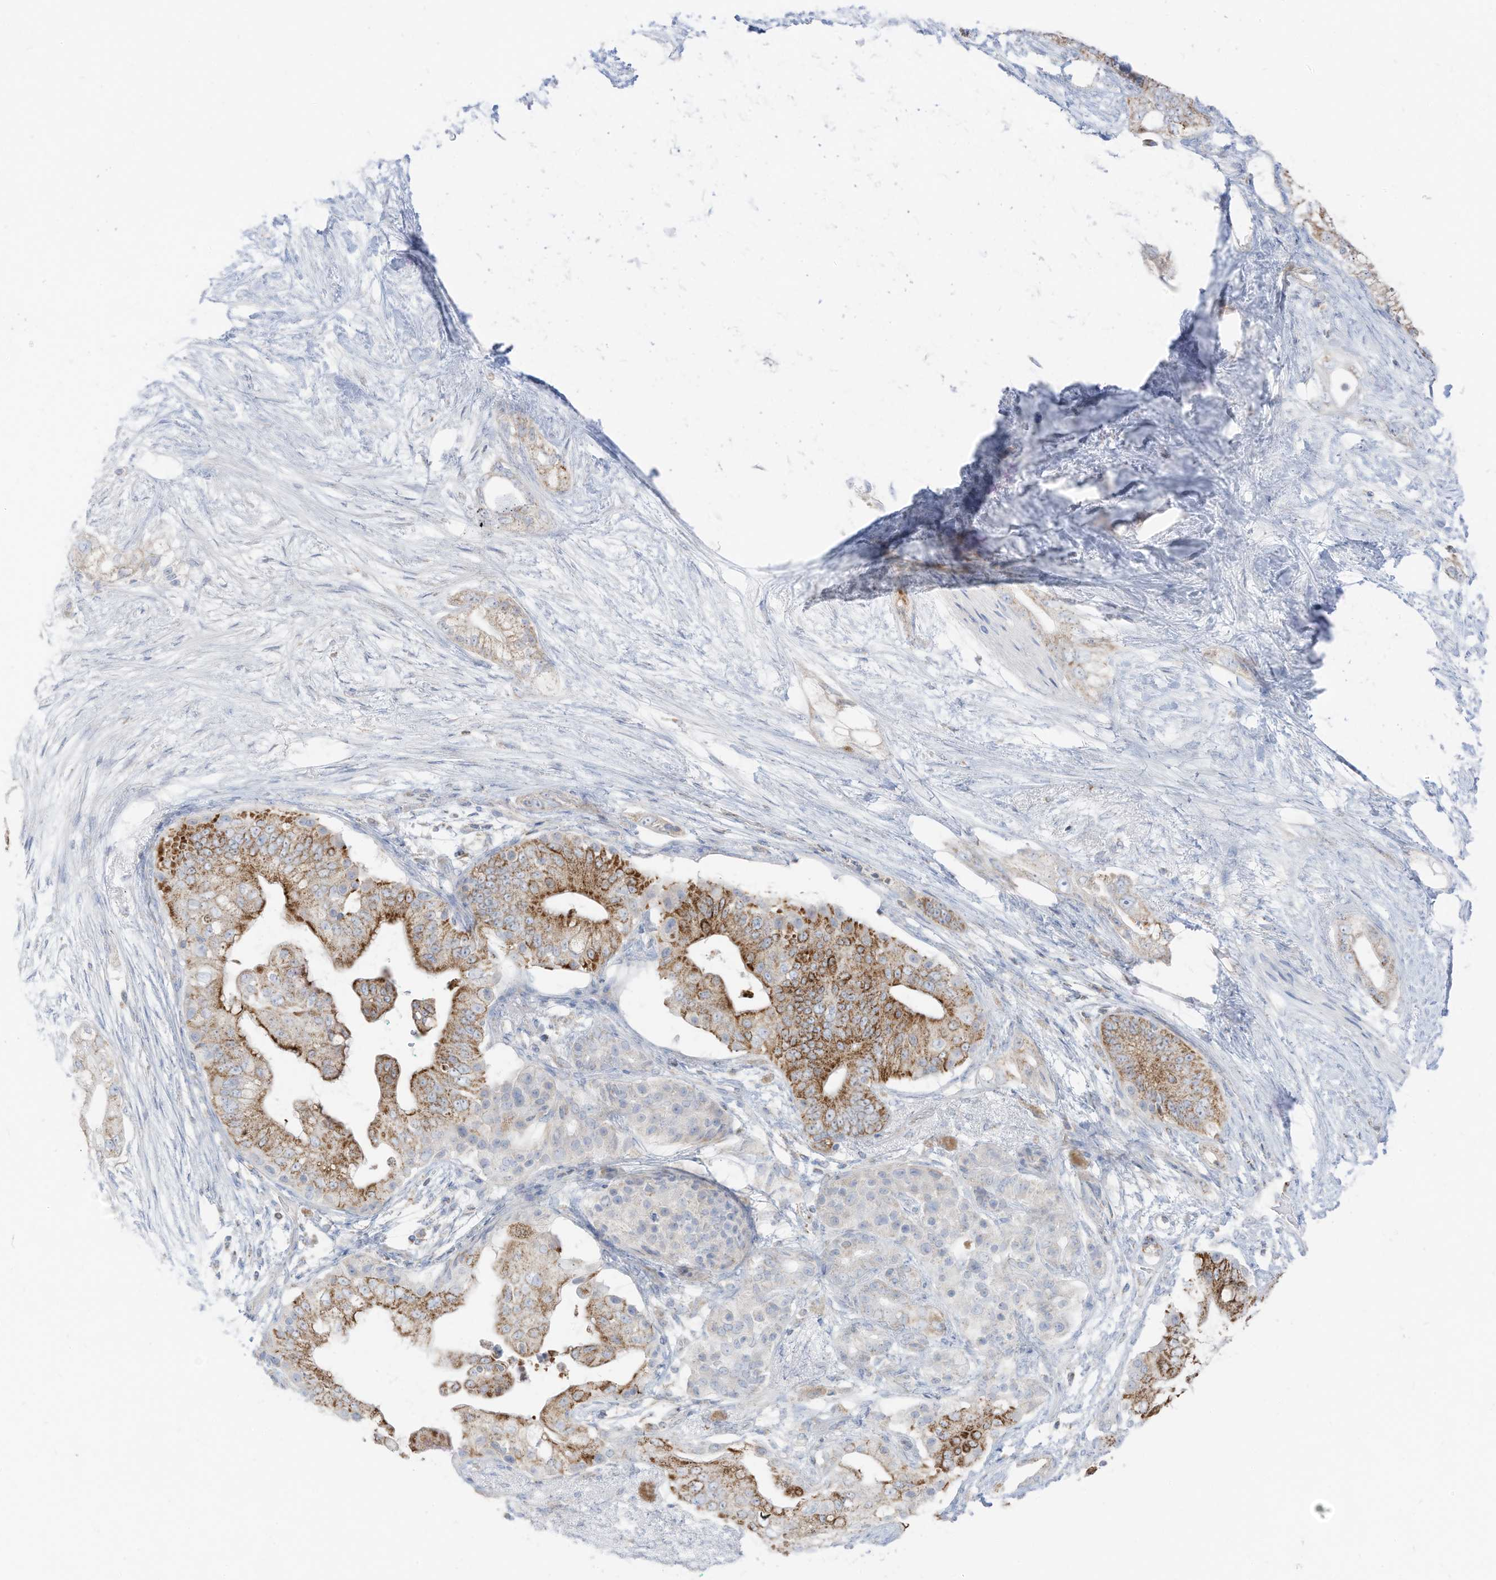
{"staining": {"intensity": "moderate", "quantity": ">75%", "location": "cytoplasmic/membranous"}, "tissue": "pancreatic cancer", "cell_type": "Tumor cells", "image_type": "cancer", "snomed": [{"axis": "morphology", "description": "Adenocarcinoma, NOS"}, {"axis": "topography", "description": "Pancreas"}], "caption": "Pancreatic cancer tissue shows moderate cytoplasmic/membranous expression in approximately >75% of tumor cells (IHC, brightfield microscopy, high magnification).", "gene": "ETHE1", "patient": {"sex": "male", "age": 53}}